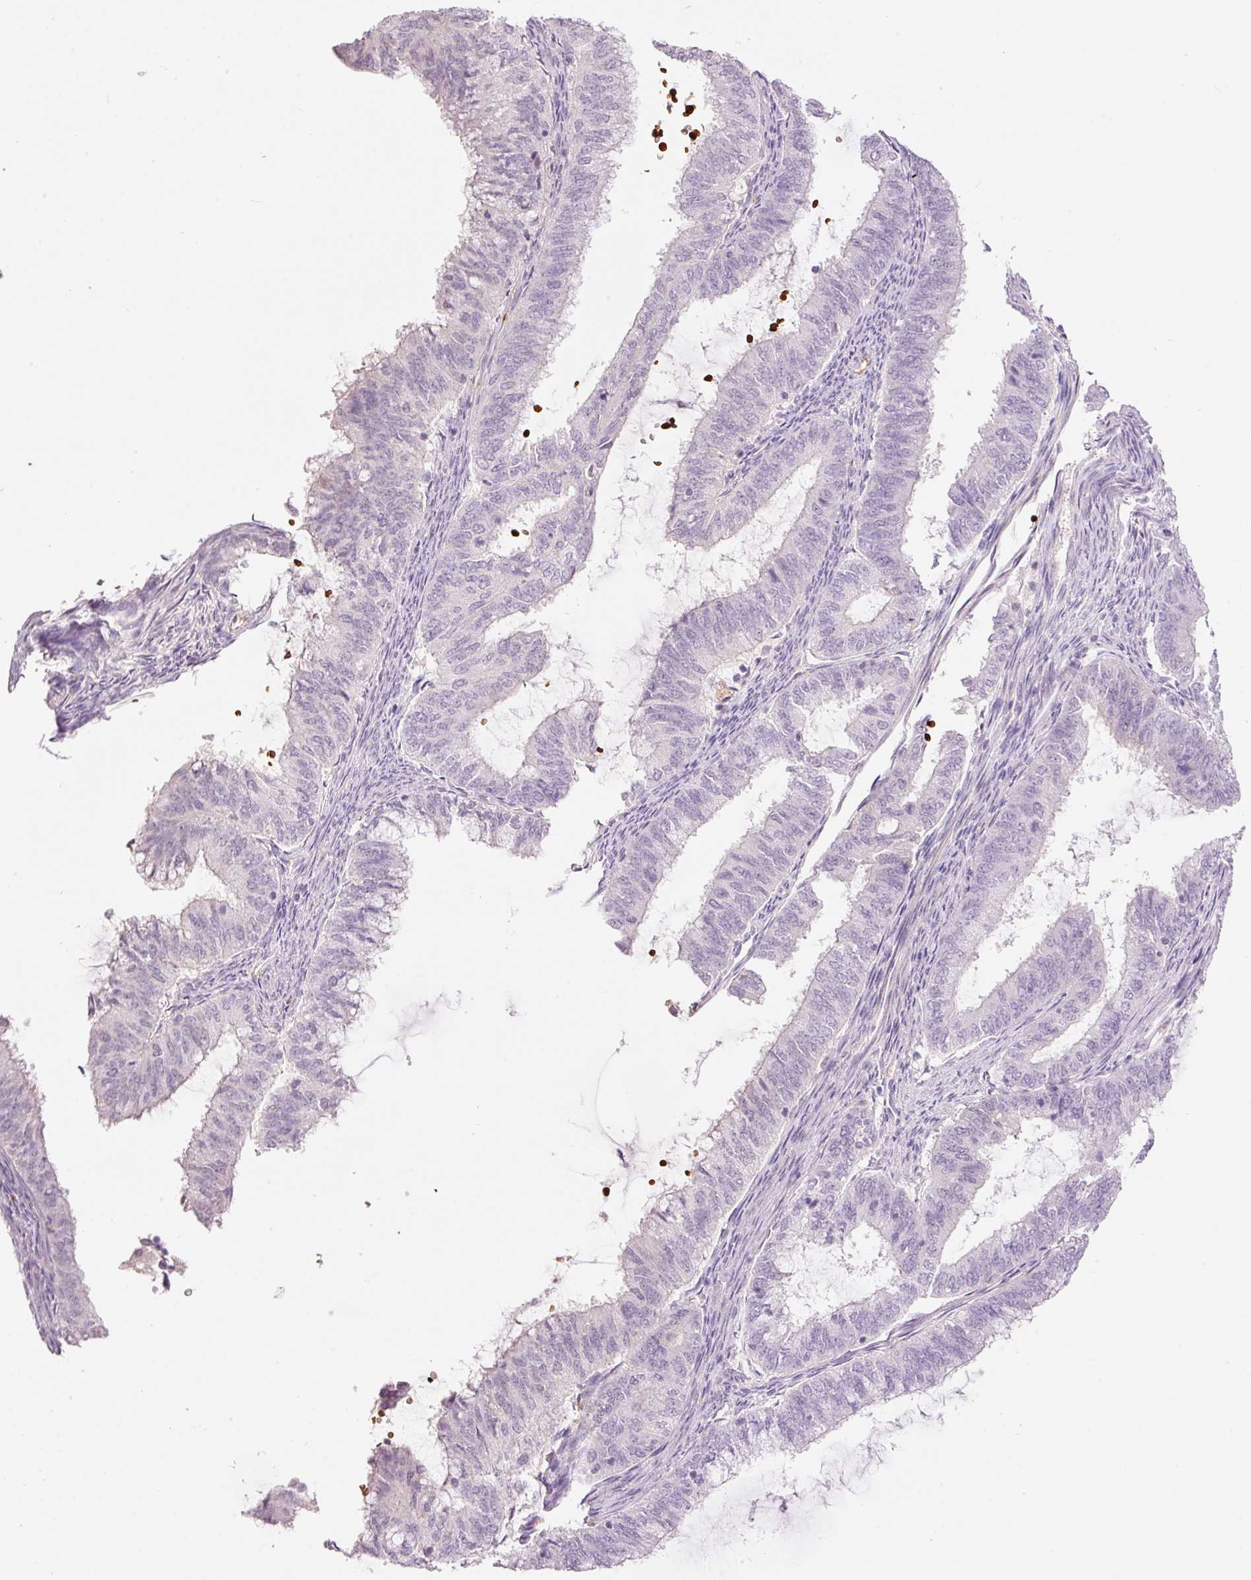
{"staining": {"intensity": "negative", "quantity": "none", "location": "none"}, "tissue": "endometrial cancer", "cell_type": "Tumor cells", "image_type": "cancer", "snomed": [{"axis": "morphology", "description": "Adenocarcinoma, NOS"}, {"axis": "topography", "description": "Endometrium"}], "caption": "High power microscopy photomicrograph of an IHC image of endometrial cancer (adenocarcinoma), revealing no significant staining in tumor cells. Nuclei are stained in blue.", "gene": "LY6G6D", "patient": {"sex": "female", "age": 51}}